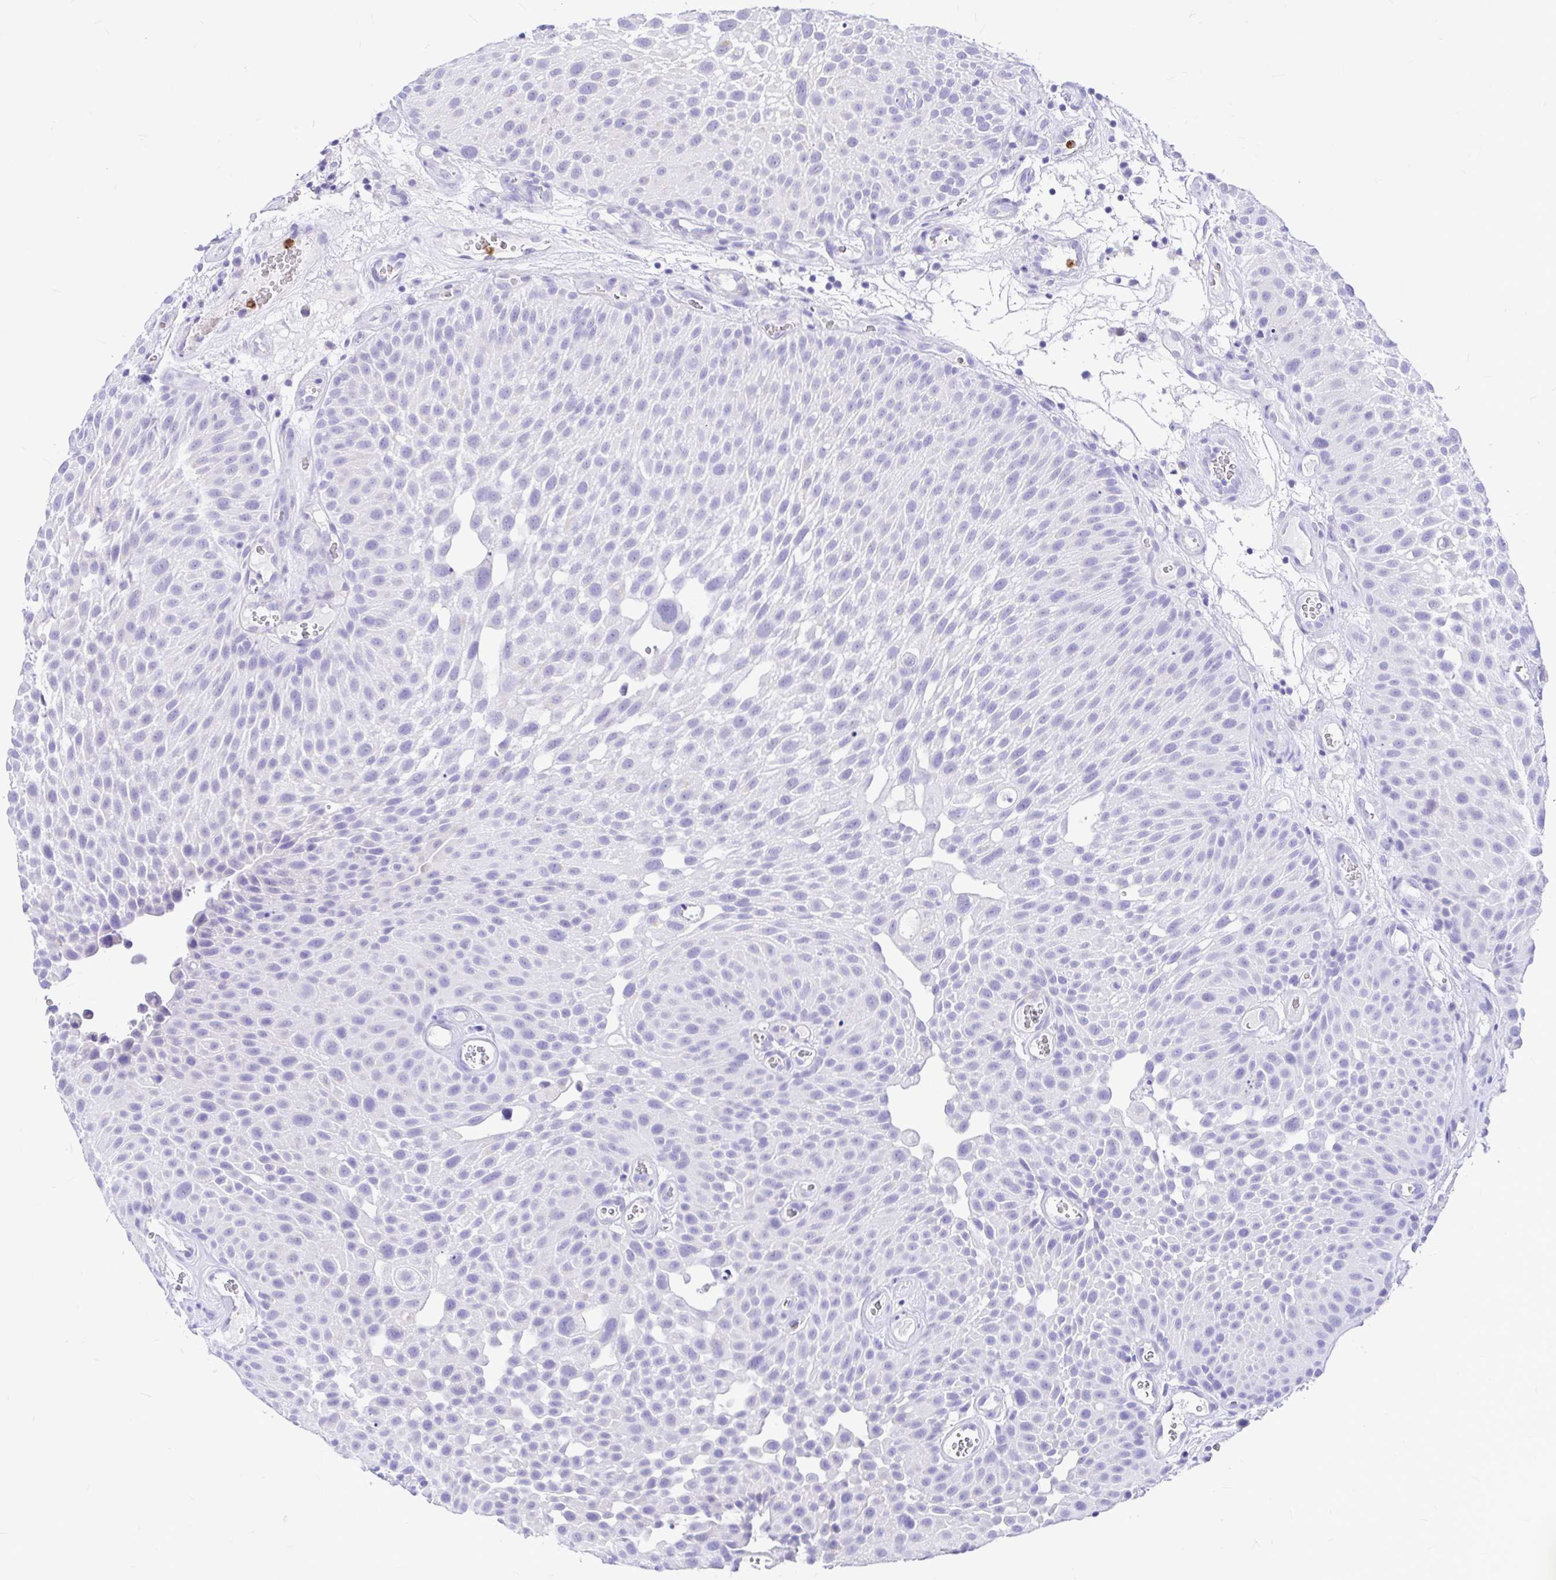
{"staining": {"intensity": "negative", "quantity": "none", "location": "none"}, "tissue": "urothelial cancer", "cell_type": "Tumor cells", "image_type": "cancer", "snomed": [{"axis": "morphology", "description": "Urothelial carcinoma, Low grade"}, {"axis": "topography", "description": "Urinary bladder"}], "caption": "Immunohistochemistry of urothelial cancer exhibits no staining in tumor cells.", "gene": "CLEC1B", "patient": {"sex": "male", "age": 72}}